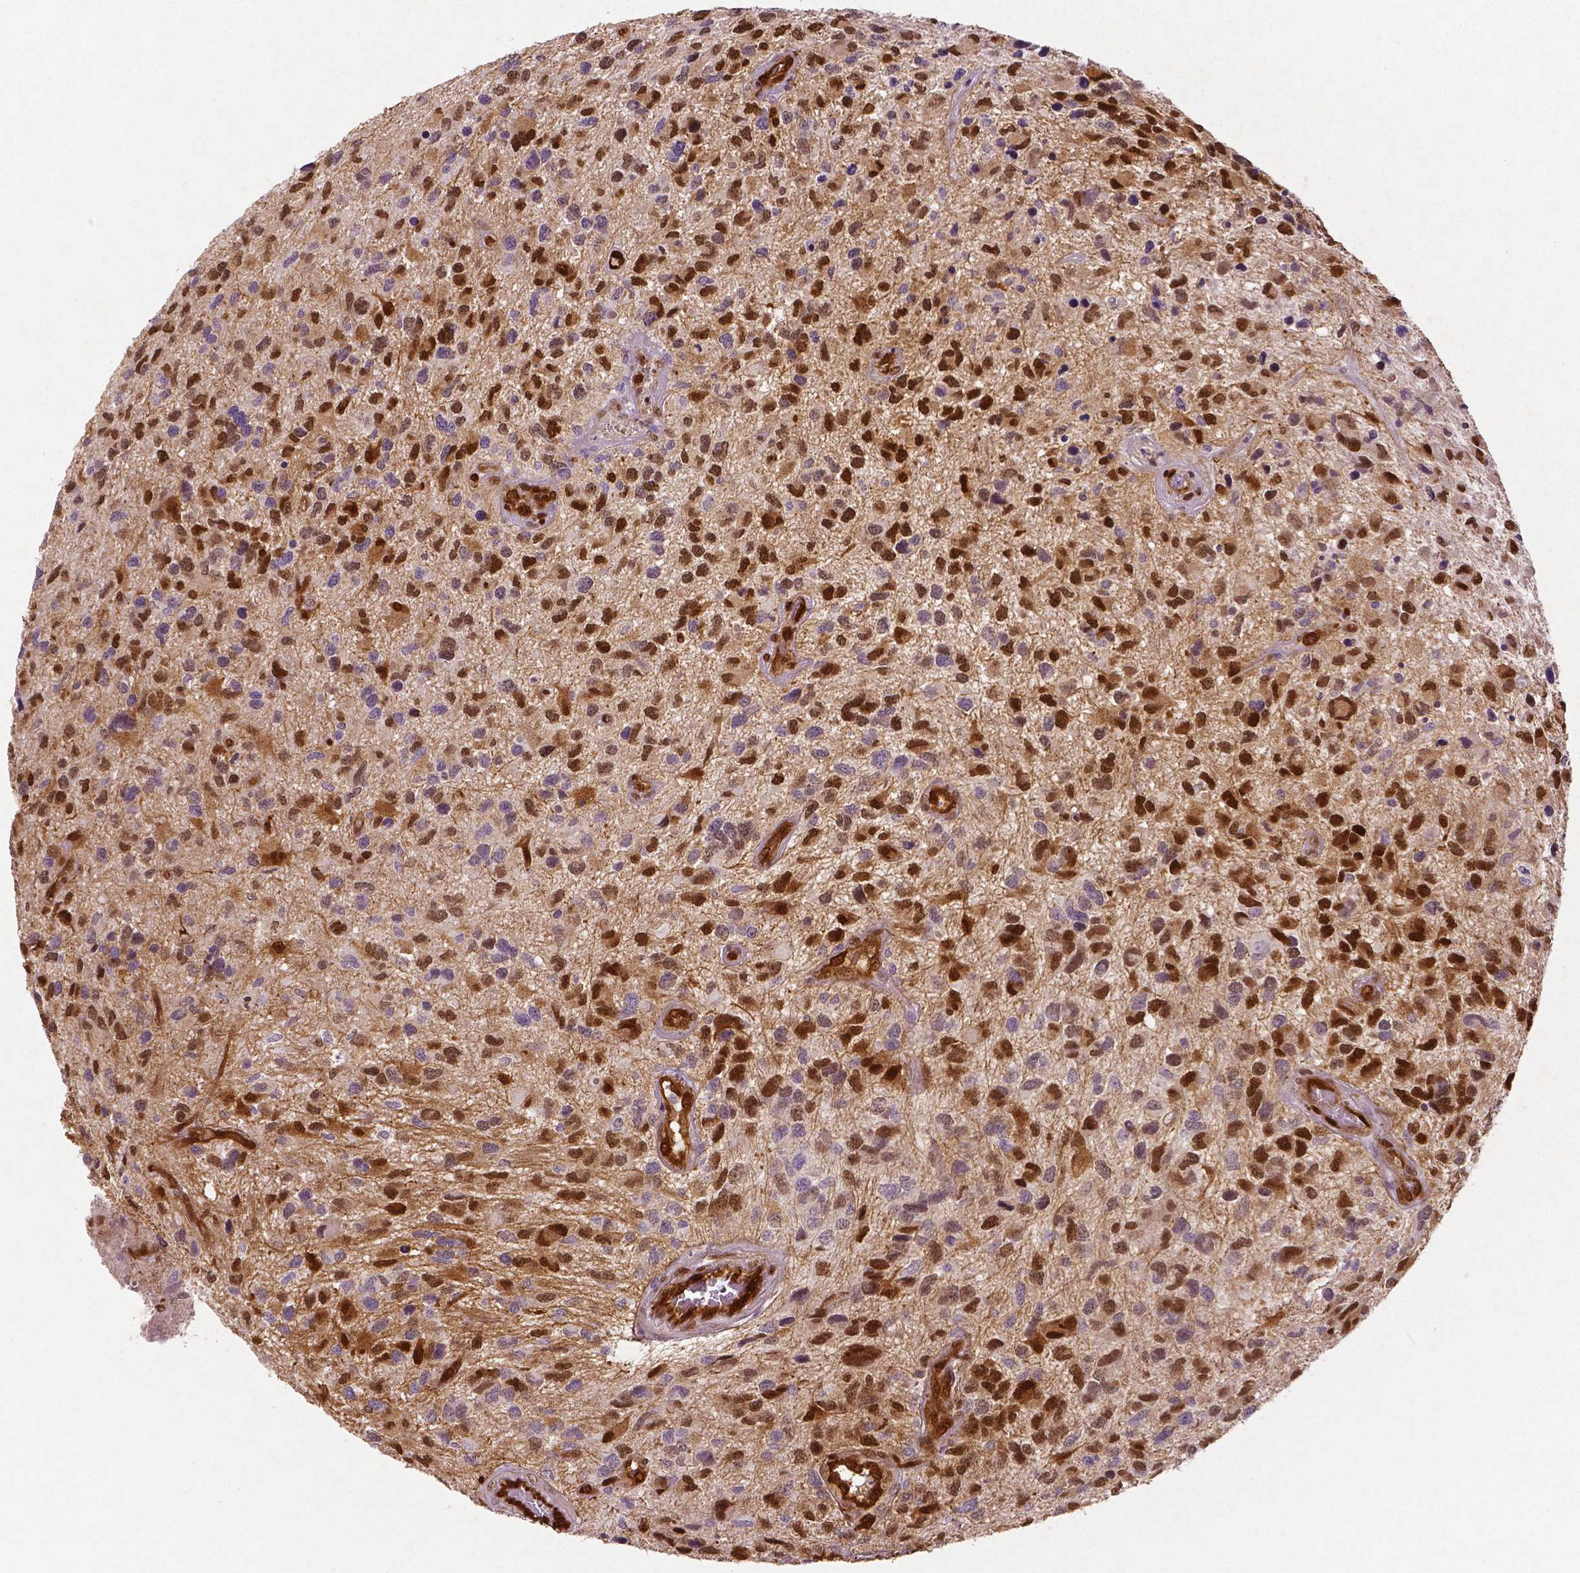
{"staining": {"intensity": "negative", "quantity": "none", "location": "none"}, "tissue": "glioma", "cell_type": "Tumor cells", "image_type": "cancer", "snomed": [{"axis": "morphology", "description": "Glioma, malignant, NOS"}, {"axis": "morphology", "description": "Glioma, malignant, High grade"}, {"axis": "topography", "description": "Brain"}], "caption": "High-grade glioma (malignant) stained for a protein using immunohistochemistry (IHC) exhibits no staining tumor cells.", "gene": "WWTR1", "patient": {"sex": "female", "age": 71}}